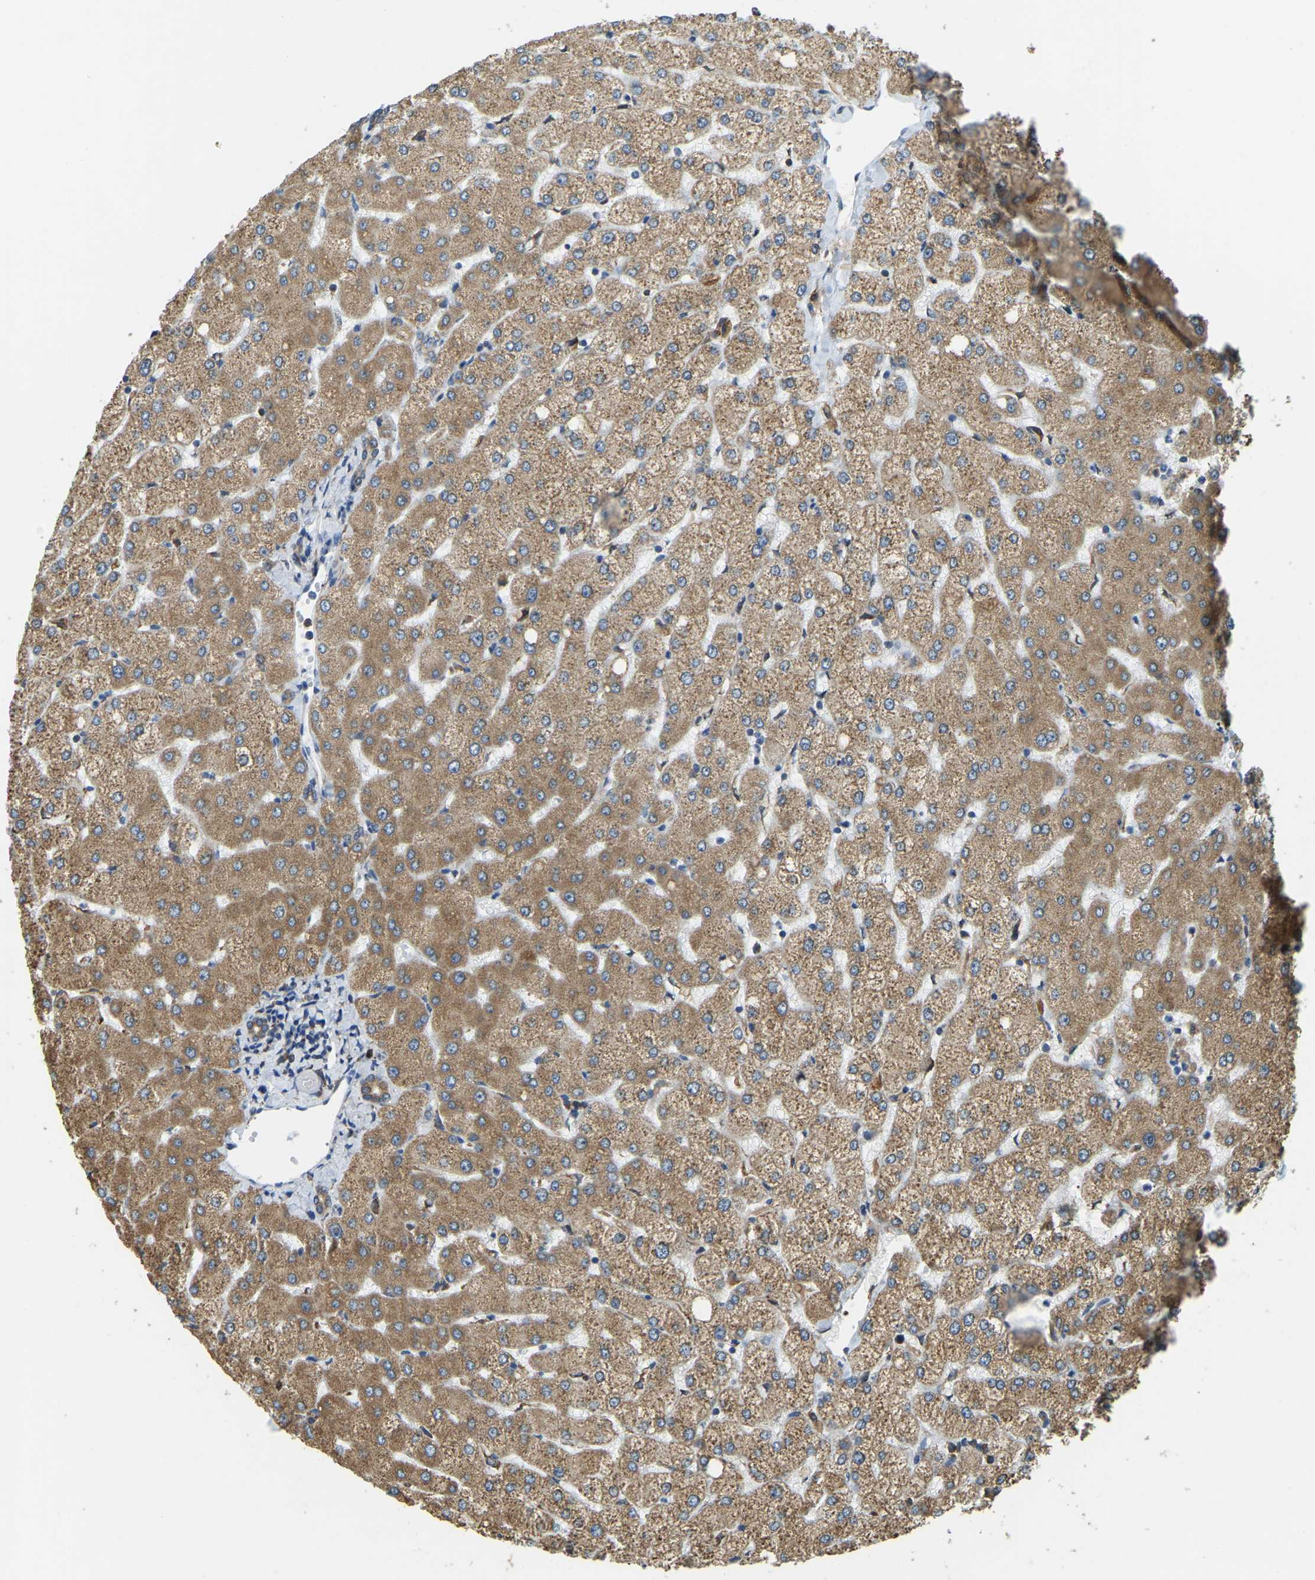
{"staining": {"intensity": "moderate", "quantity": ">75%", "location": "cytoplasmic/membranous"}, "tissue": "liver", "cell_type": "Cholangiocytes", "image_type": "normal", "snomed": [{"axis": "morphology", "description": "Normal tissue, NOS"}, {"axis": "topography", "description": "Liver"}], "caption": "IHC histopathology image of unremarkable human liver stained for a protein (brown), which shows medium levels of moderate cytoplasmic/membranous positivity in about >75% of cholangiocytes.", "gene": "RNF115", "patient": {"sex": "female", "age": 54}}